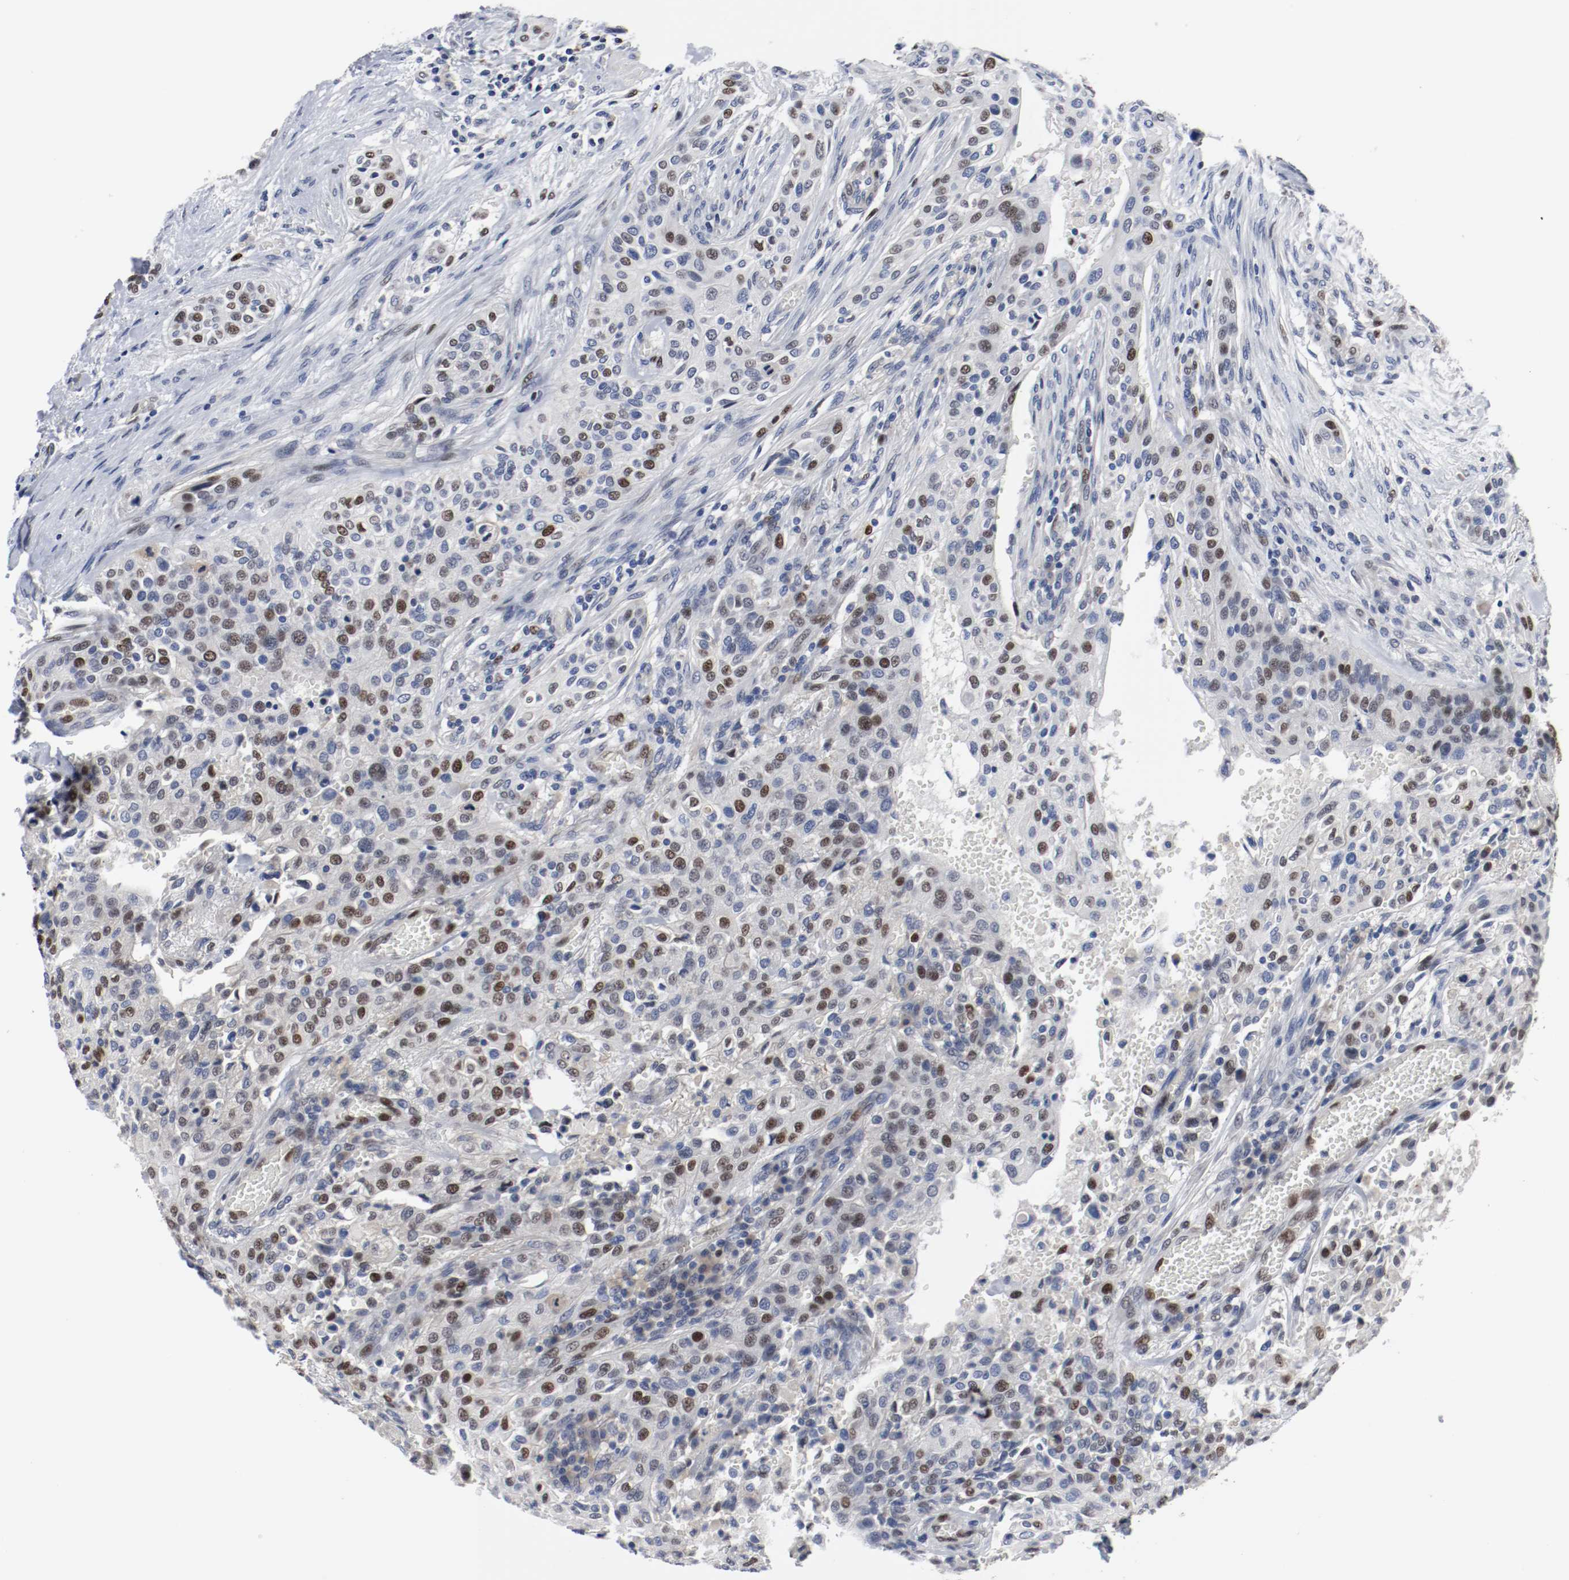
{"staining": {"intensity": "moderate", "quantity": "25%-75%", "location": "nuclear"}, "tissue": "urothelial cancer", "cell_type": "Tumor cells", "image_type": "cancer", "snomed": [{"axis": "morphology", "description": "Urothelial carcinoma, High grade"}, {"axis": "topography", "description": "Urinary bladder"}], "caption": "High-grade urothelial carcinoma stained with DAB immunohistochemistry demonstrates medium levels of moderate nuclear positivity in approximately 25%-75% of tumor cells. The staining was performed using DAB (3,3'-diaminobenzidine), with brown indicating positive protein expression. Nuclei are stained blue with hematoxylin.", "gene": "MCM6", "patient": {"sex": "male", "age": 74}}